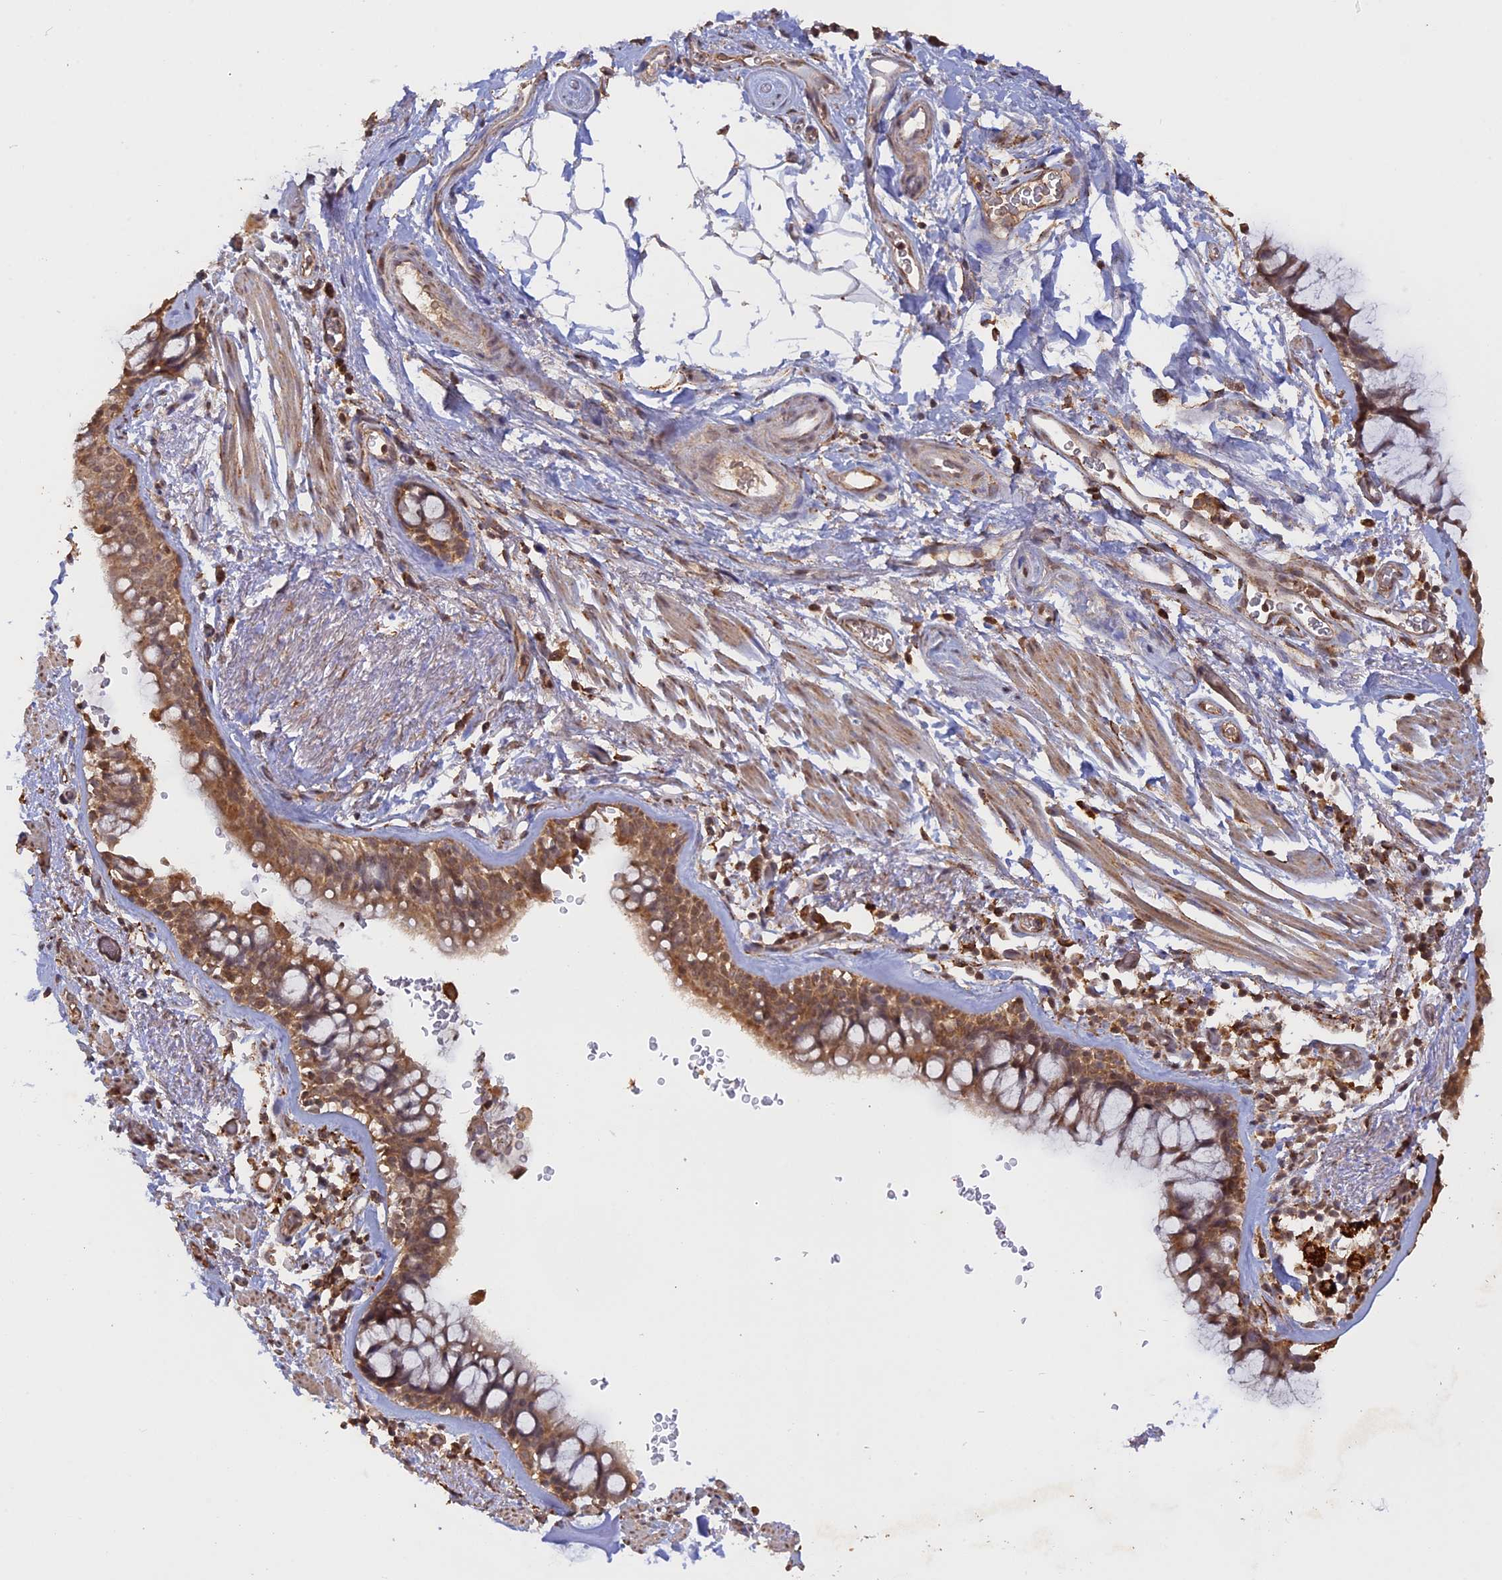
{"staining": {"intensity": "moderate", "quantity": ">75%", "location": "cytoplasmic/membranous,nuclear"}, "tissue": "bronchus", "cell_type": "Respiratory epithelial cells", "image_type": "normal", "snomed": [{"axis": "morphology", "description": "Normal tissue, NOS"}, {"axis": "topography", "description": "Bronchus"}], "caption": "Immunohistochemistry (IHC) (DAB (3,3'-diaminobenzidine)) staining of normal bronchus demonstrates moderate cytoplasmic/membranous,nuclear protein staining in approximately >75% of respiratory epithelial cells.", "gene": "FAM210B", "patient": {"sex": "male", "age": 65}}